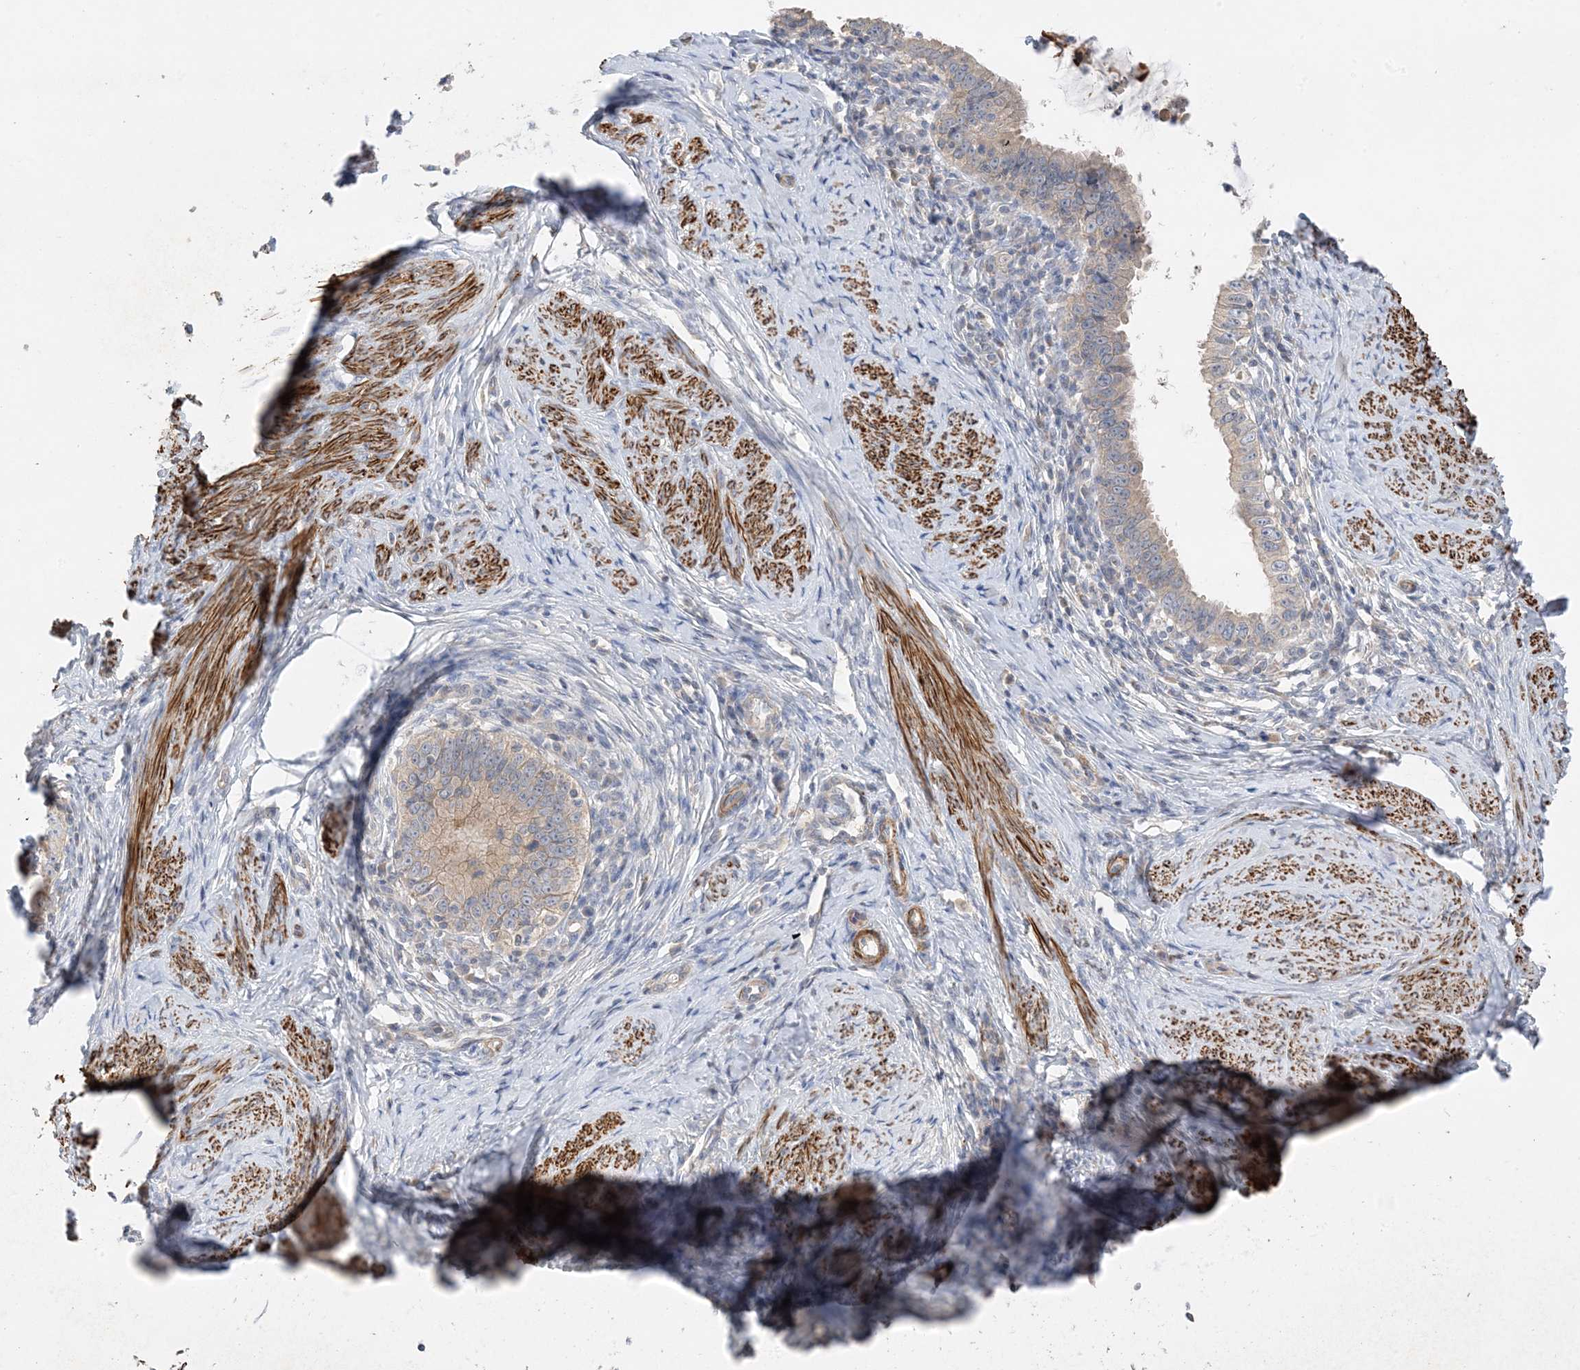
{"staining": {"intensity": "weak", "quantity": "25%-75%", "location": "cytoplasmic/membranous"}, "tissue": "cervical cancer", "cell_type": "Tumor cells", "image_type": "cancer", "snomed": [{"axis": "morphology", "description": "Adenocarcinoma, NOS"}, {"axis": "topography", "description": "Cervix"}], "caption": "This is an image of immunohistochemistry (IHC) staining of cervical adenocarcinoma, which shows weak expression in the cytoplasmic/membranous of tumor cells.", "gene": "KIFBP", "patient": {"sex": "female", "age": 36}}